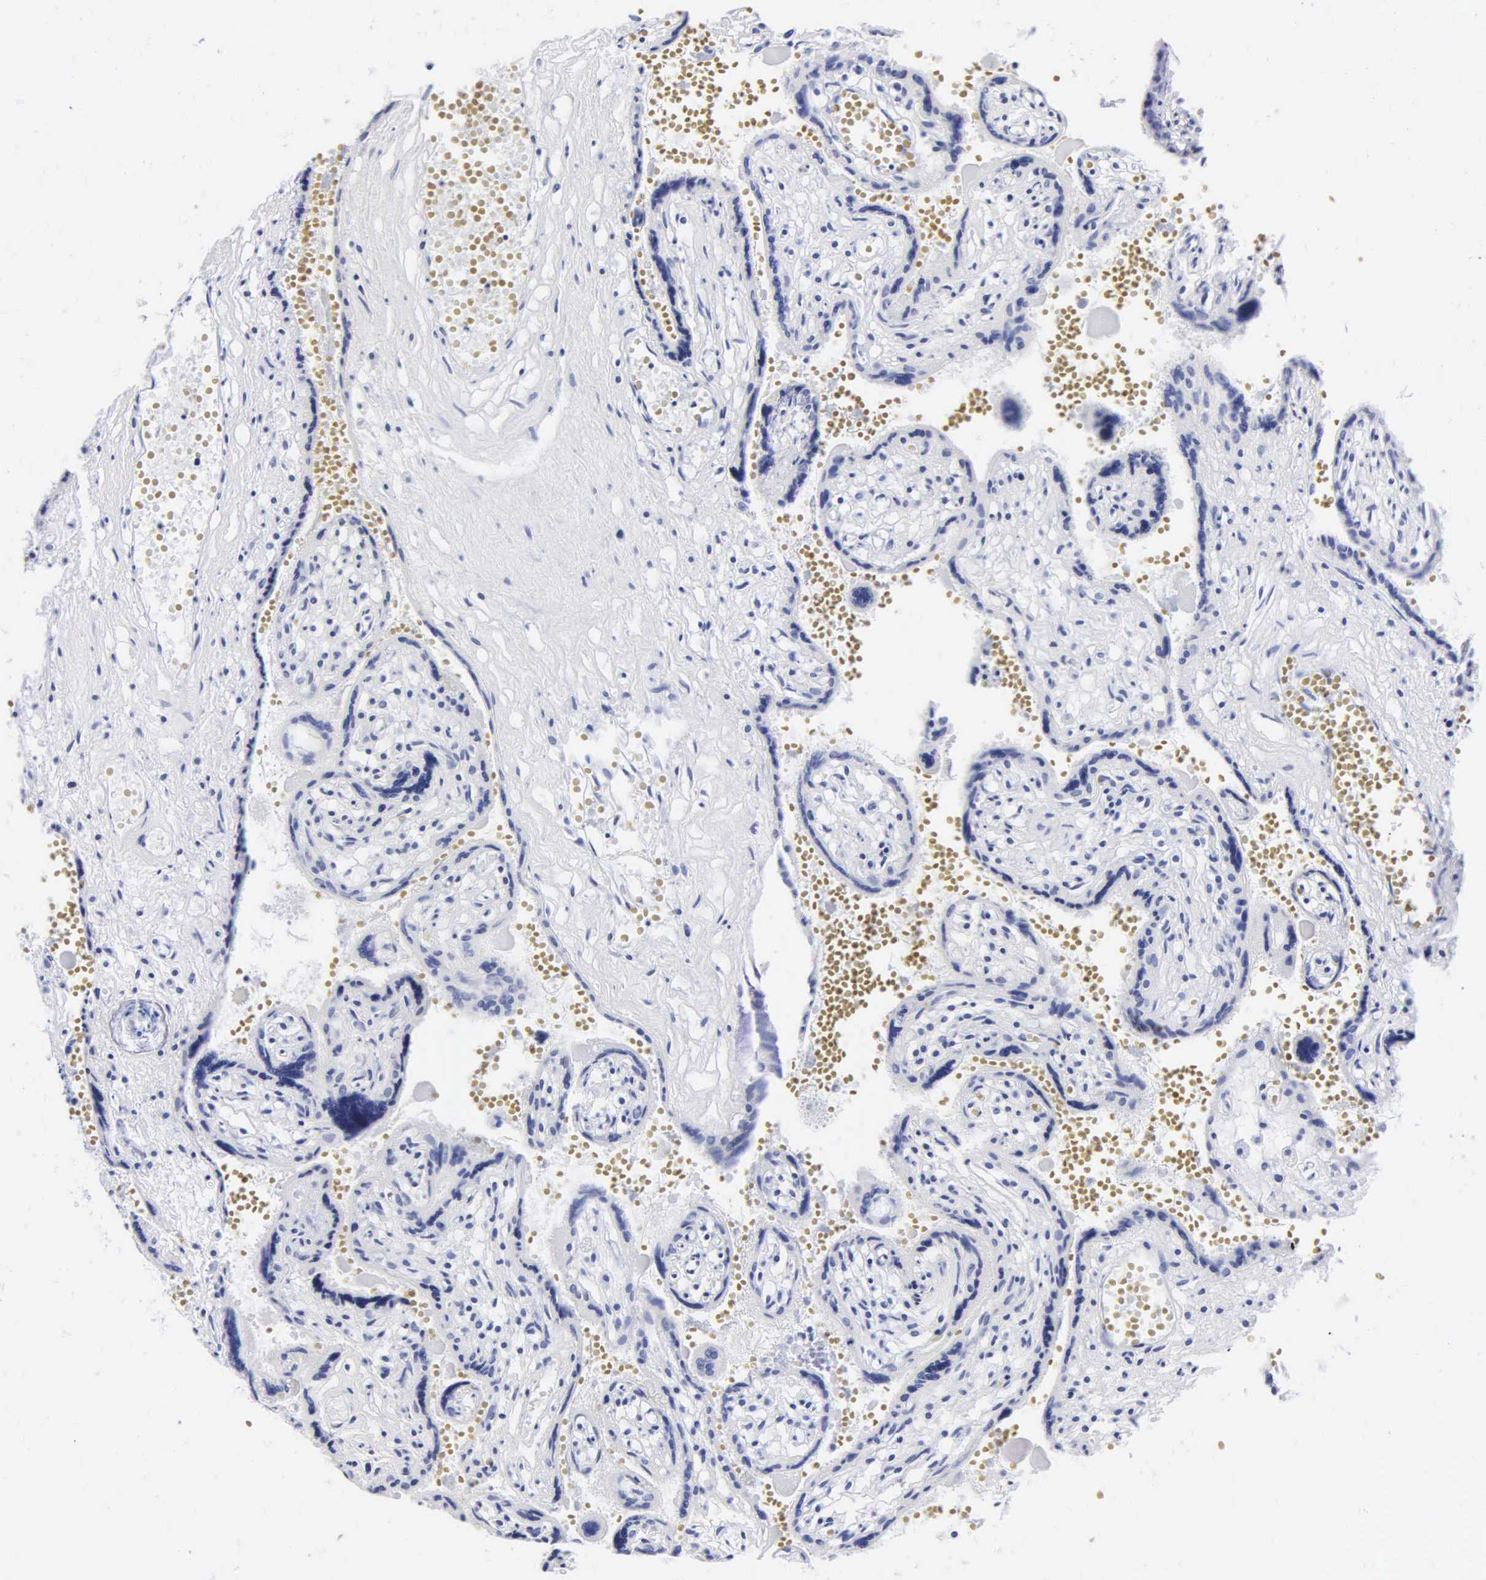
{"staining": {"intensity": "negative", "quantity": "none", "location": "none"}, "tissue": "placenta", "cell_type": "Decidual cells", "image_type": "normal", "snomed": [{"axis": "morphology", "description": "Normal tissue, NOS"}, {"axis": "topography", "description": "Placenta"}], "caption": "Immunohistochemical staining of normal human placenta demonstrates no significant expression in decidual cells. The staining was performed using DAB to visualize the protein expression in brown, while the nuclei were stained in blue with hematoxylin (Magnification: 20x).", "gene": "MB", "patient": {"sex": "female", "age": 40}}